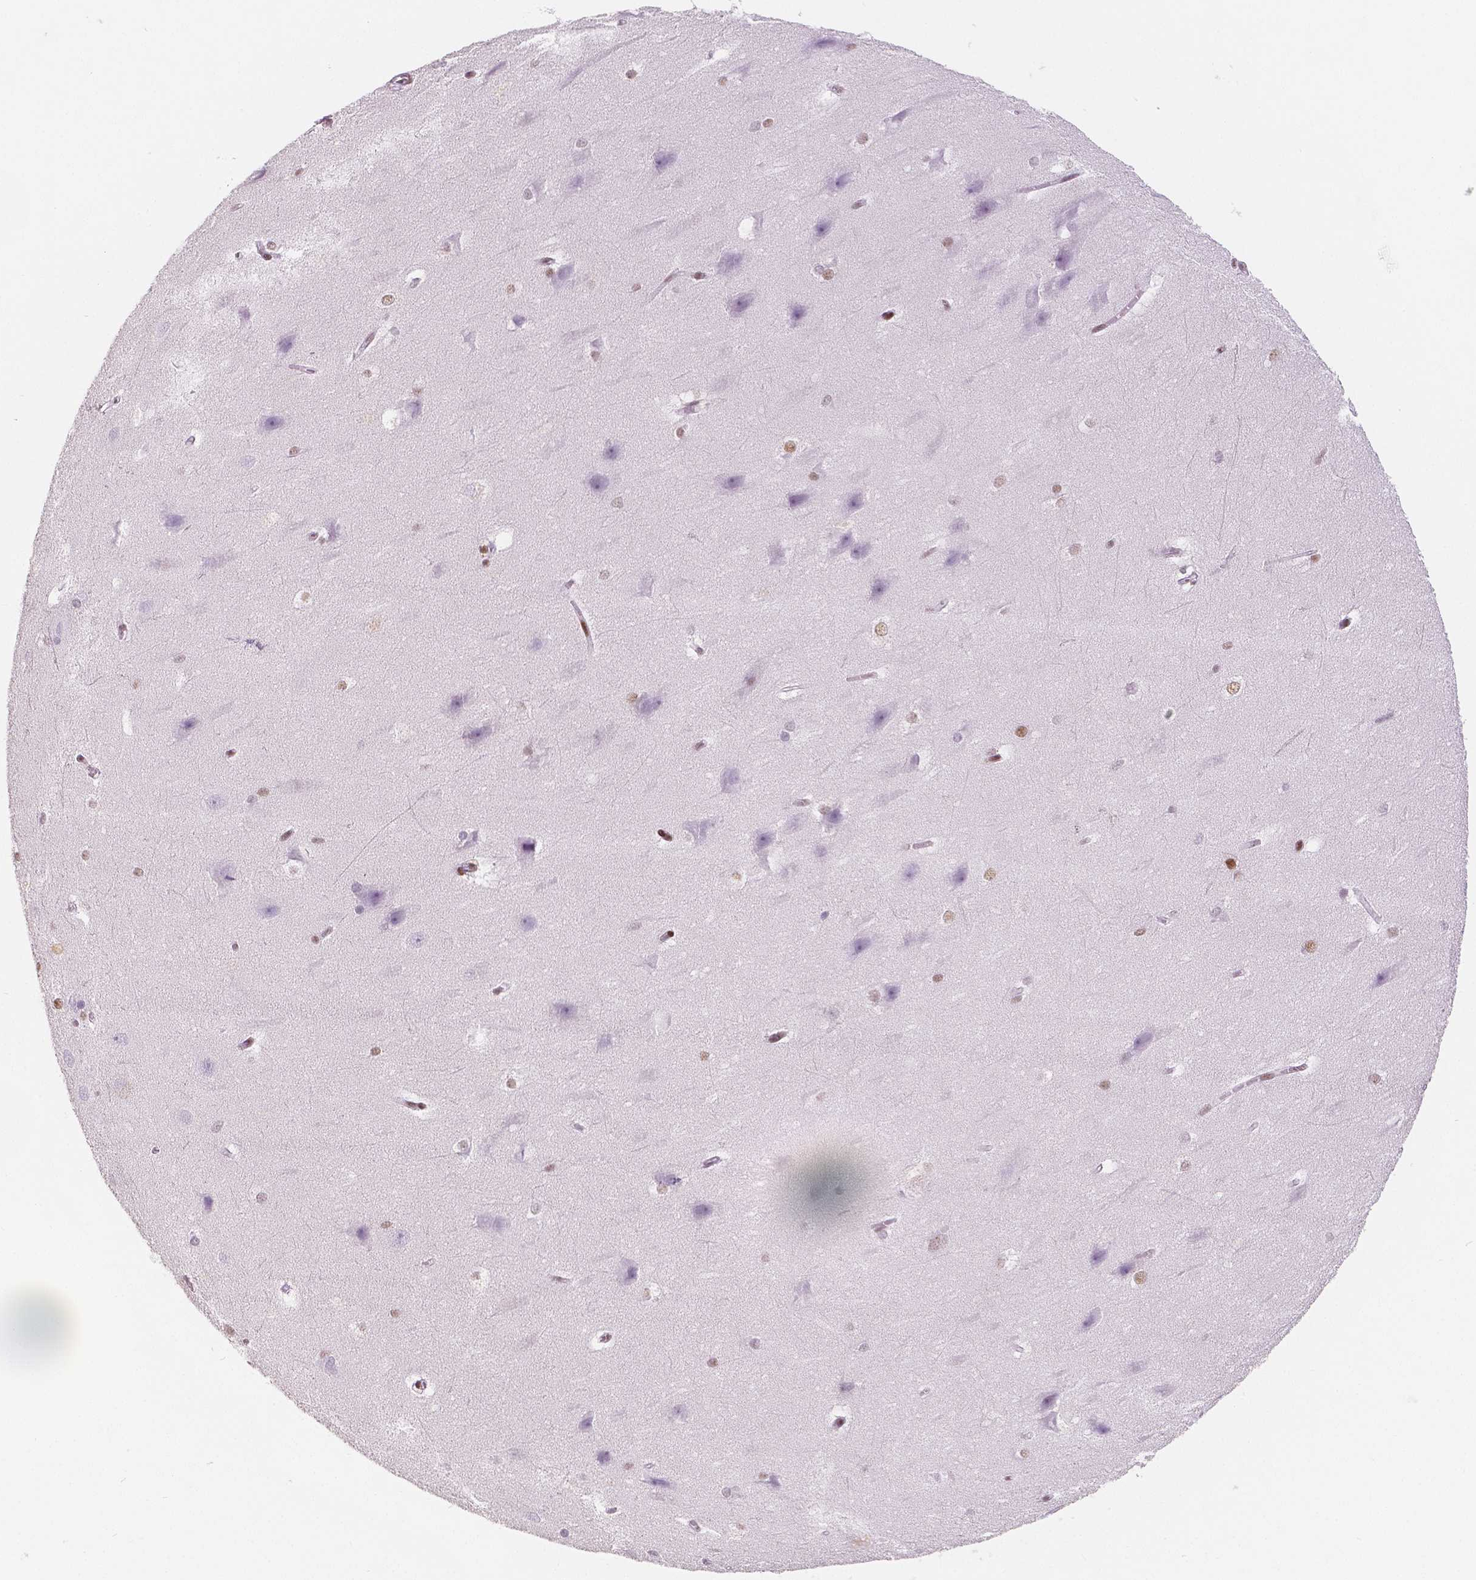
{"staining": {"intensity": "negative", "quantity": "none", "location": "none"}, "tissue": "hippocampus", "cell_type": "Glial cells", "image_type": "normal", "snomed": [{"axis": "morphology", "description": "Normal tissue, NOS"}, {"axis": "topography", "description": "Cerebral cortex"}, {"axis": "topography", "description": "Hippocampus"}], "caption": "High magnification brightfield microscopy of normal hippocampus stained with DAB (brown) and counterstained with hematoxylin (blue): glial cells show no significant positivity. (DAB (3,3'-diaminobenzidine) immunohistochemistry visualized using brightfield microscopy, high magnification).", "gene": "HDAC1", "patient": {"sex": "female", "age": 19}}